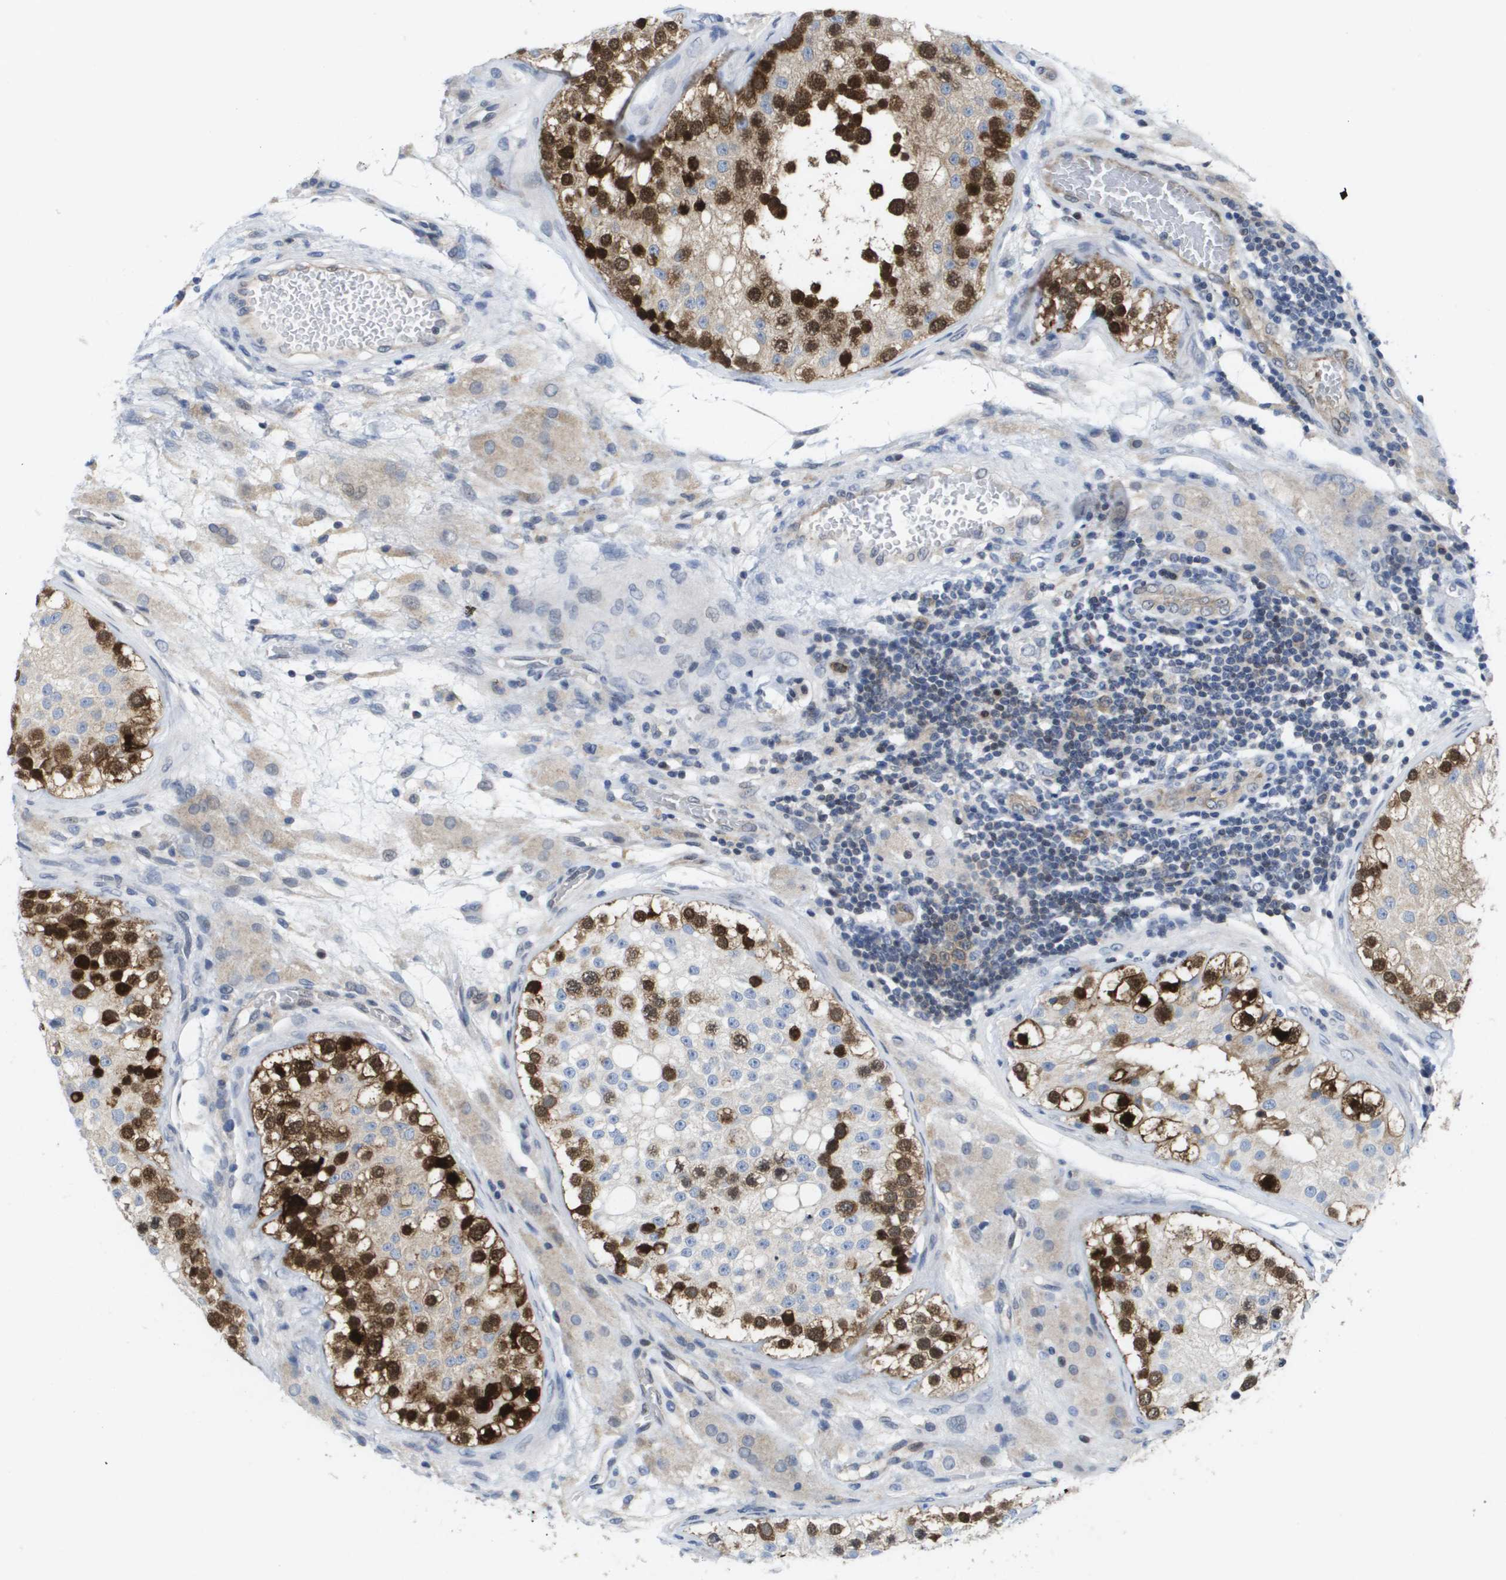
{"staining": {"intensity": "strong", "quantity": "25%-75%", "location": "cytoplasmic/membranous,nuclear"}, "tissue": "testis", "cell_type": "Cells in seminiferous ducts", "image_type": "normal", "snomed": [{"axis": "morphology", "description": "Normal tissue, NOS"}, {"axis": "topography", "description": "Testis"}], "caption": "A histopathology image showing strong cytoplasmic/membranous,nuclear positivity in approximately 25%-75% of cells in seminiferous ducts in normal testis, as visualized by brown immunohistochemical staining.", "gene": "FKBP4", "patient": {"sex": "male", "age": 26}}